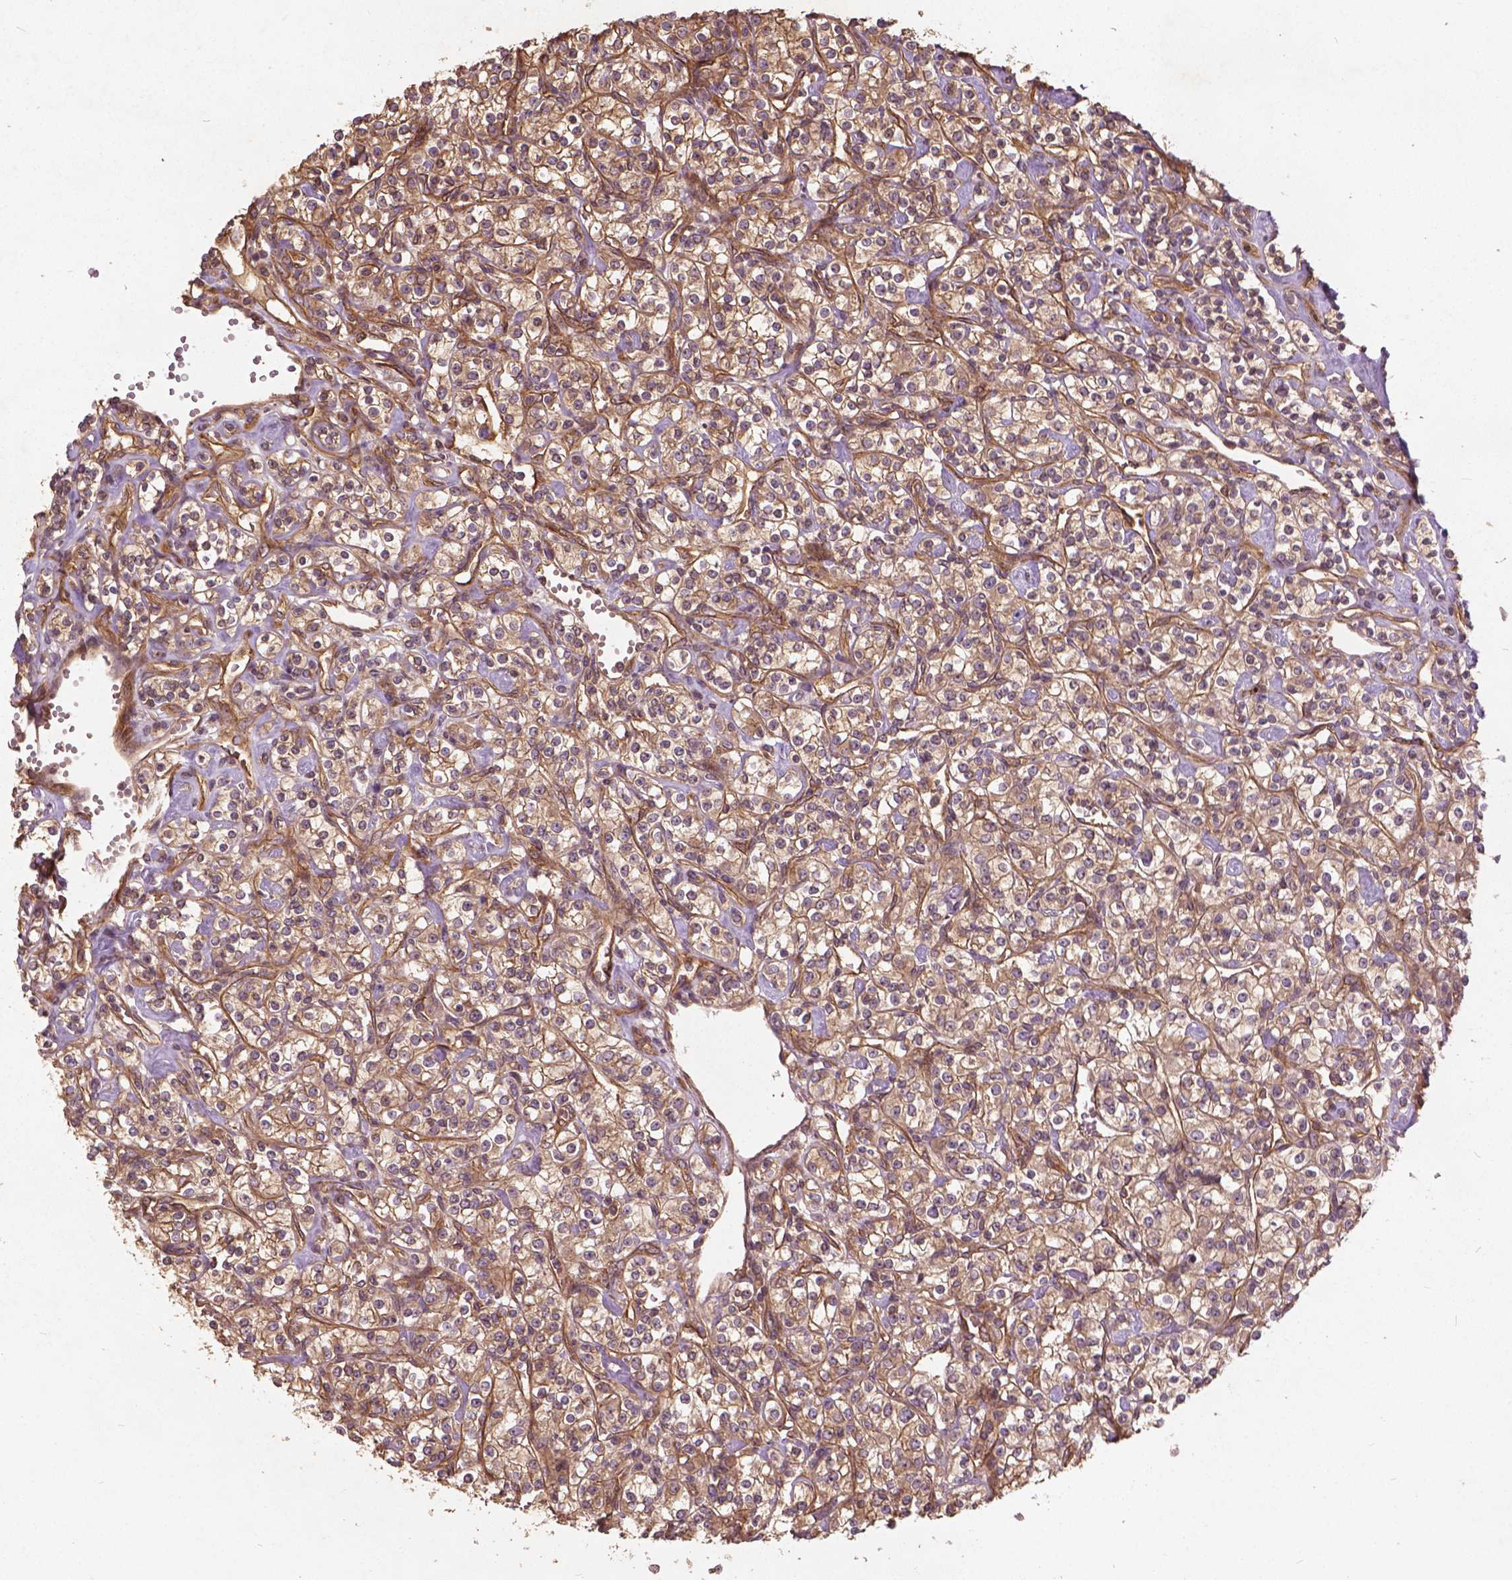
{"staining": {"intensity": "moderate", "quantity": ">75%", "location": "cytoplasmic/membranous"}, "tissue": "renal cancer", "cell_type": "Tumor cells", "image_type": "cancer", "snomed": [{"axis": "morphology", "description": "Adenocarcinoma, NOS"}, {"axis": "topography", "description": "Kidney"}], "caption": "Protein expression analysis of renal cancer (adenocarcinoma) shows moderate cytoplasmic/membranous expression in about >75% of tumor cells.", "gene": "UBXN2A", "patient": {"sex": "male", "age": 77}}